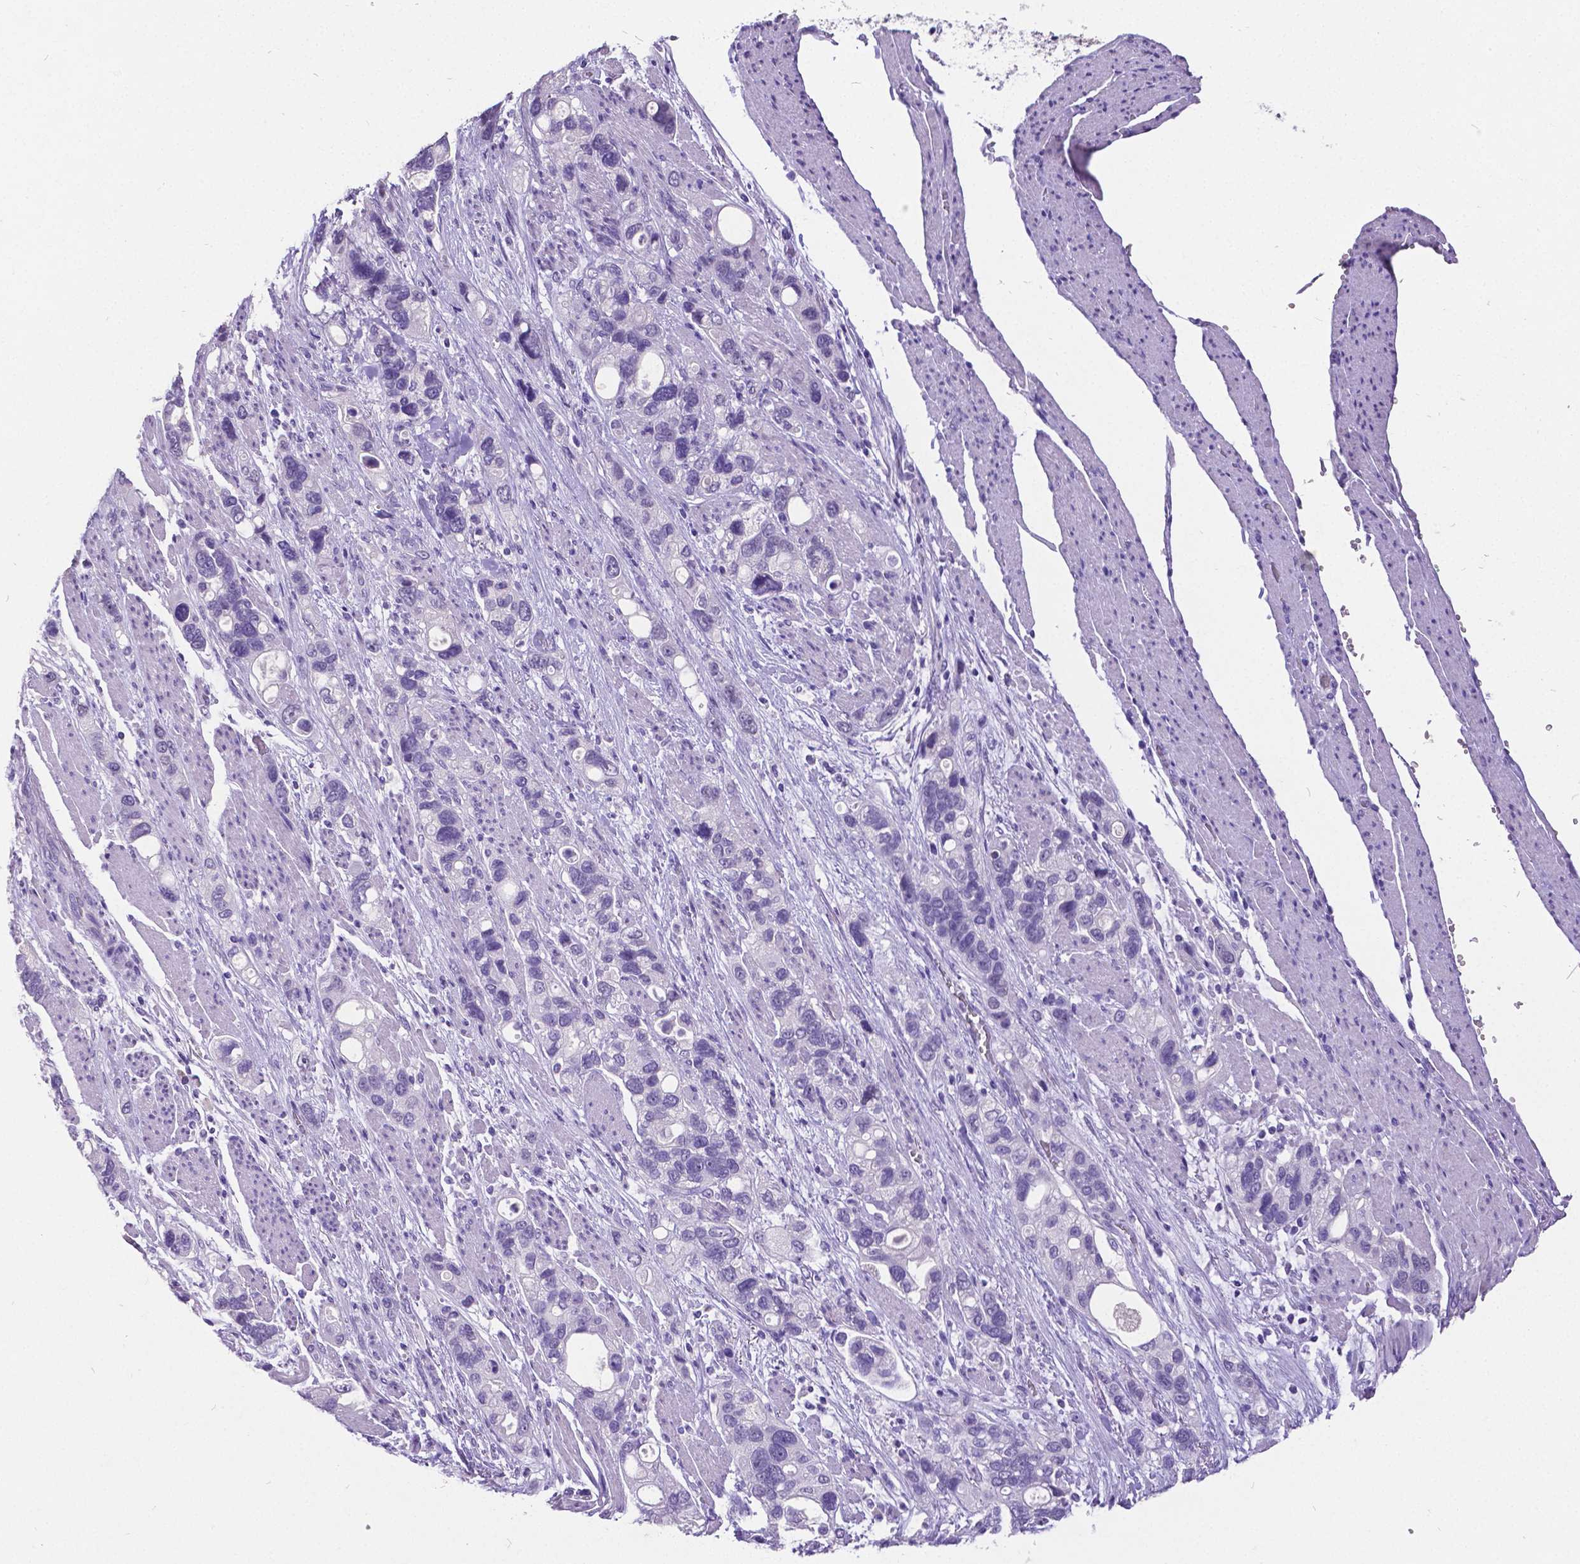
{"staining": {"intensity": "negative", "quantity": "none", "location": "none"}, "tissue": "stomach cancer", "cell_type": "Tumor cells", "image_type": "cancer", "snomed": [{"axis": "morphology", "description": "Adenocarcinoma, NOS"}, {"axis": "topography", "description": "Stomach, upper"}], "caption": "High magnification brightfield microscopy of stomach adenocarcinoma stained with DAB (3,3'-diaminobenzidine) (brown) and counterstained with hematoxylin (blue): tumor cells show no significant staining.", "gene": "SATB2", "patient": {"sex": "female", "age": 81}}